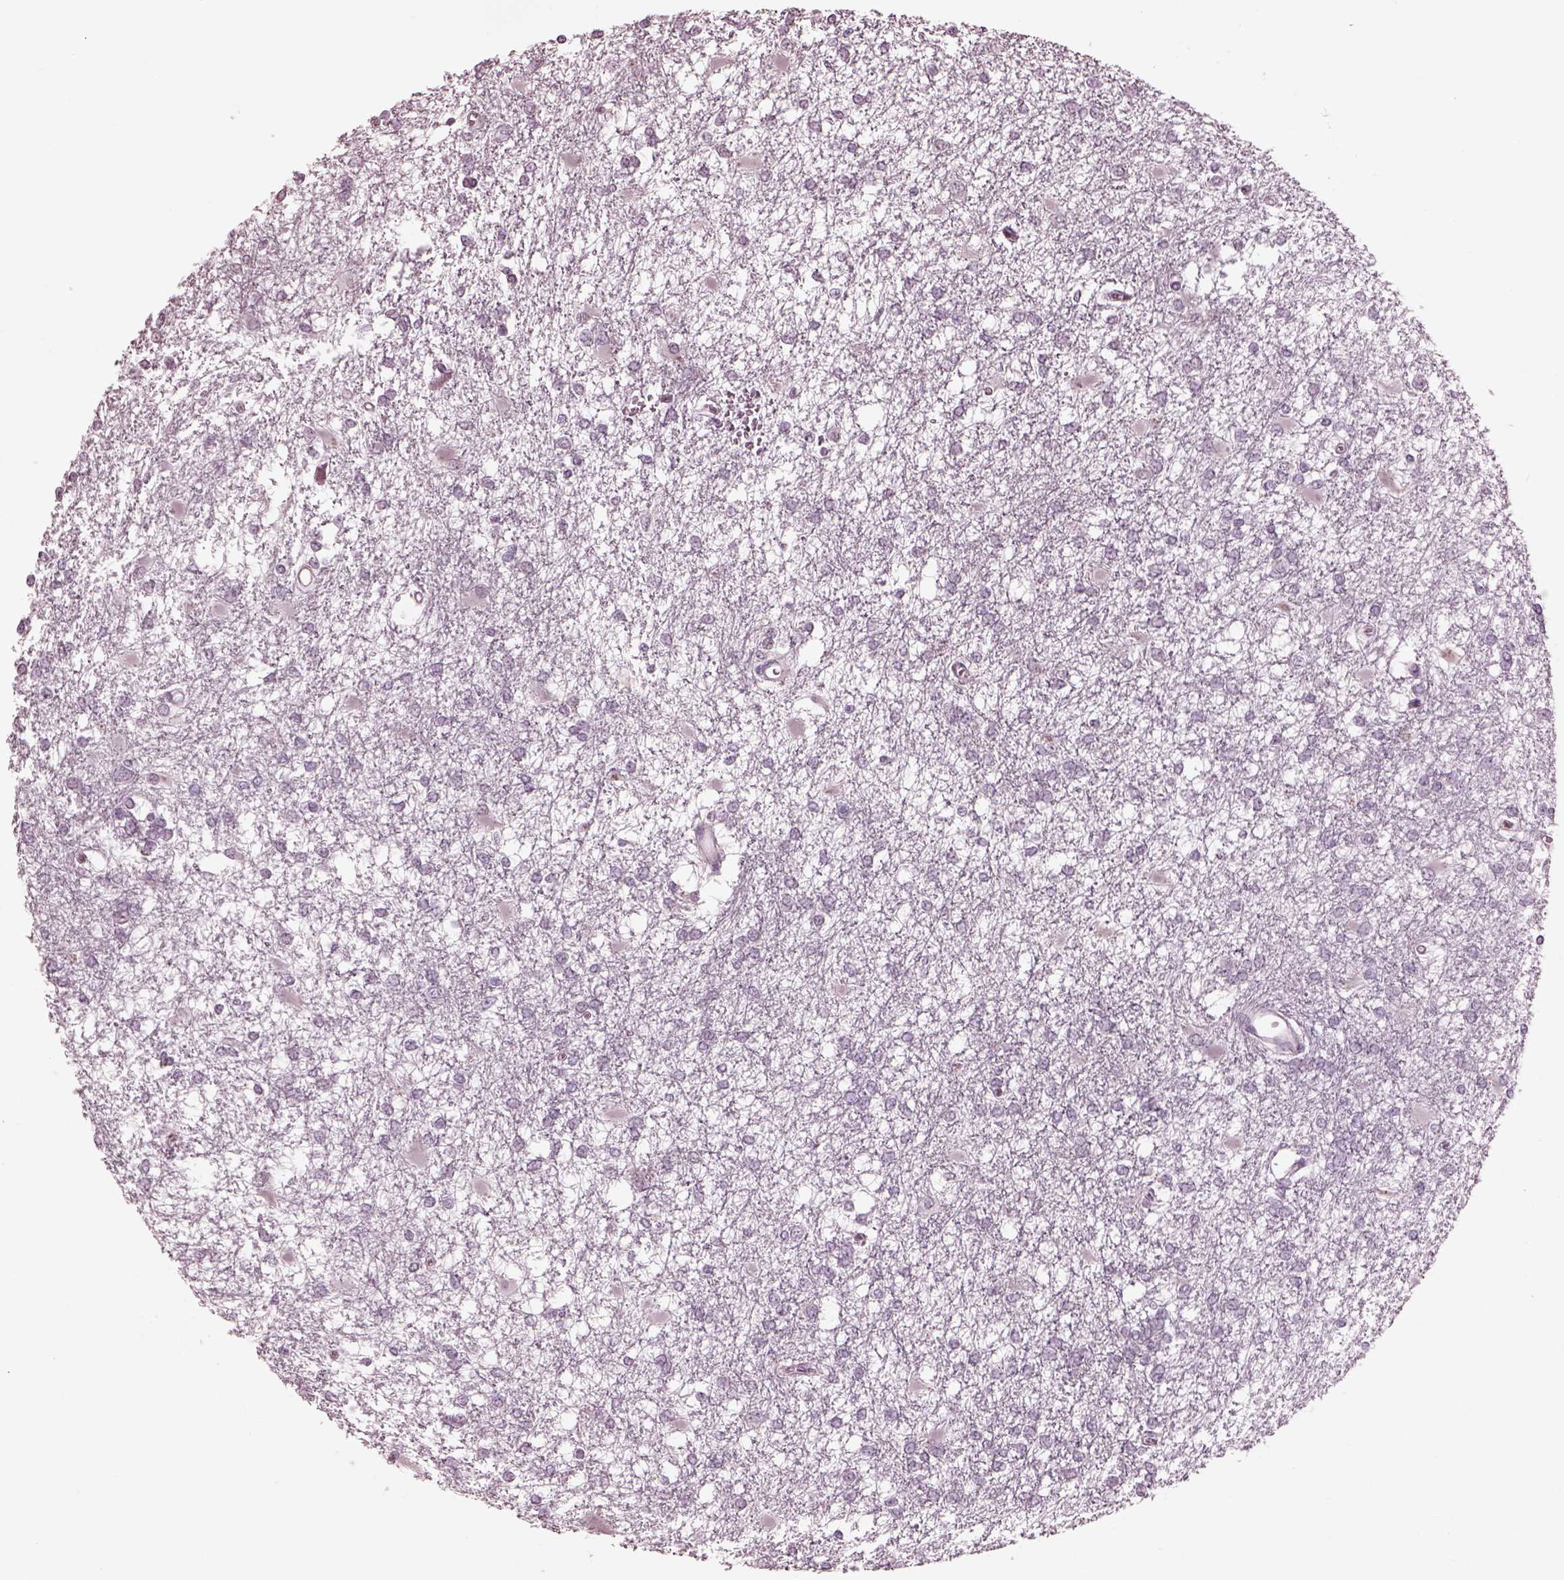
{"staining": {"intensity": "negative", "quantity": "none", "location": "none"}, "tissue": "glioma", "cell_type": "Tumor cells", "image_type": "cancer", "snomed": [{"axis": "morphology", "description": "Glioma, malignant, High grade"}, {"axis": "topography", "description": "Cerebral cortex"}], "caption": "A histopathology image of human high-grade glioma (malignant) is negative for staining in tumor cells.", "gene": "GARIN4", "patient": {"sex": "male", "age": 79}}